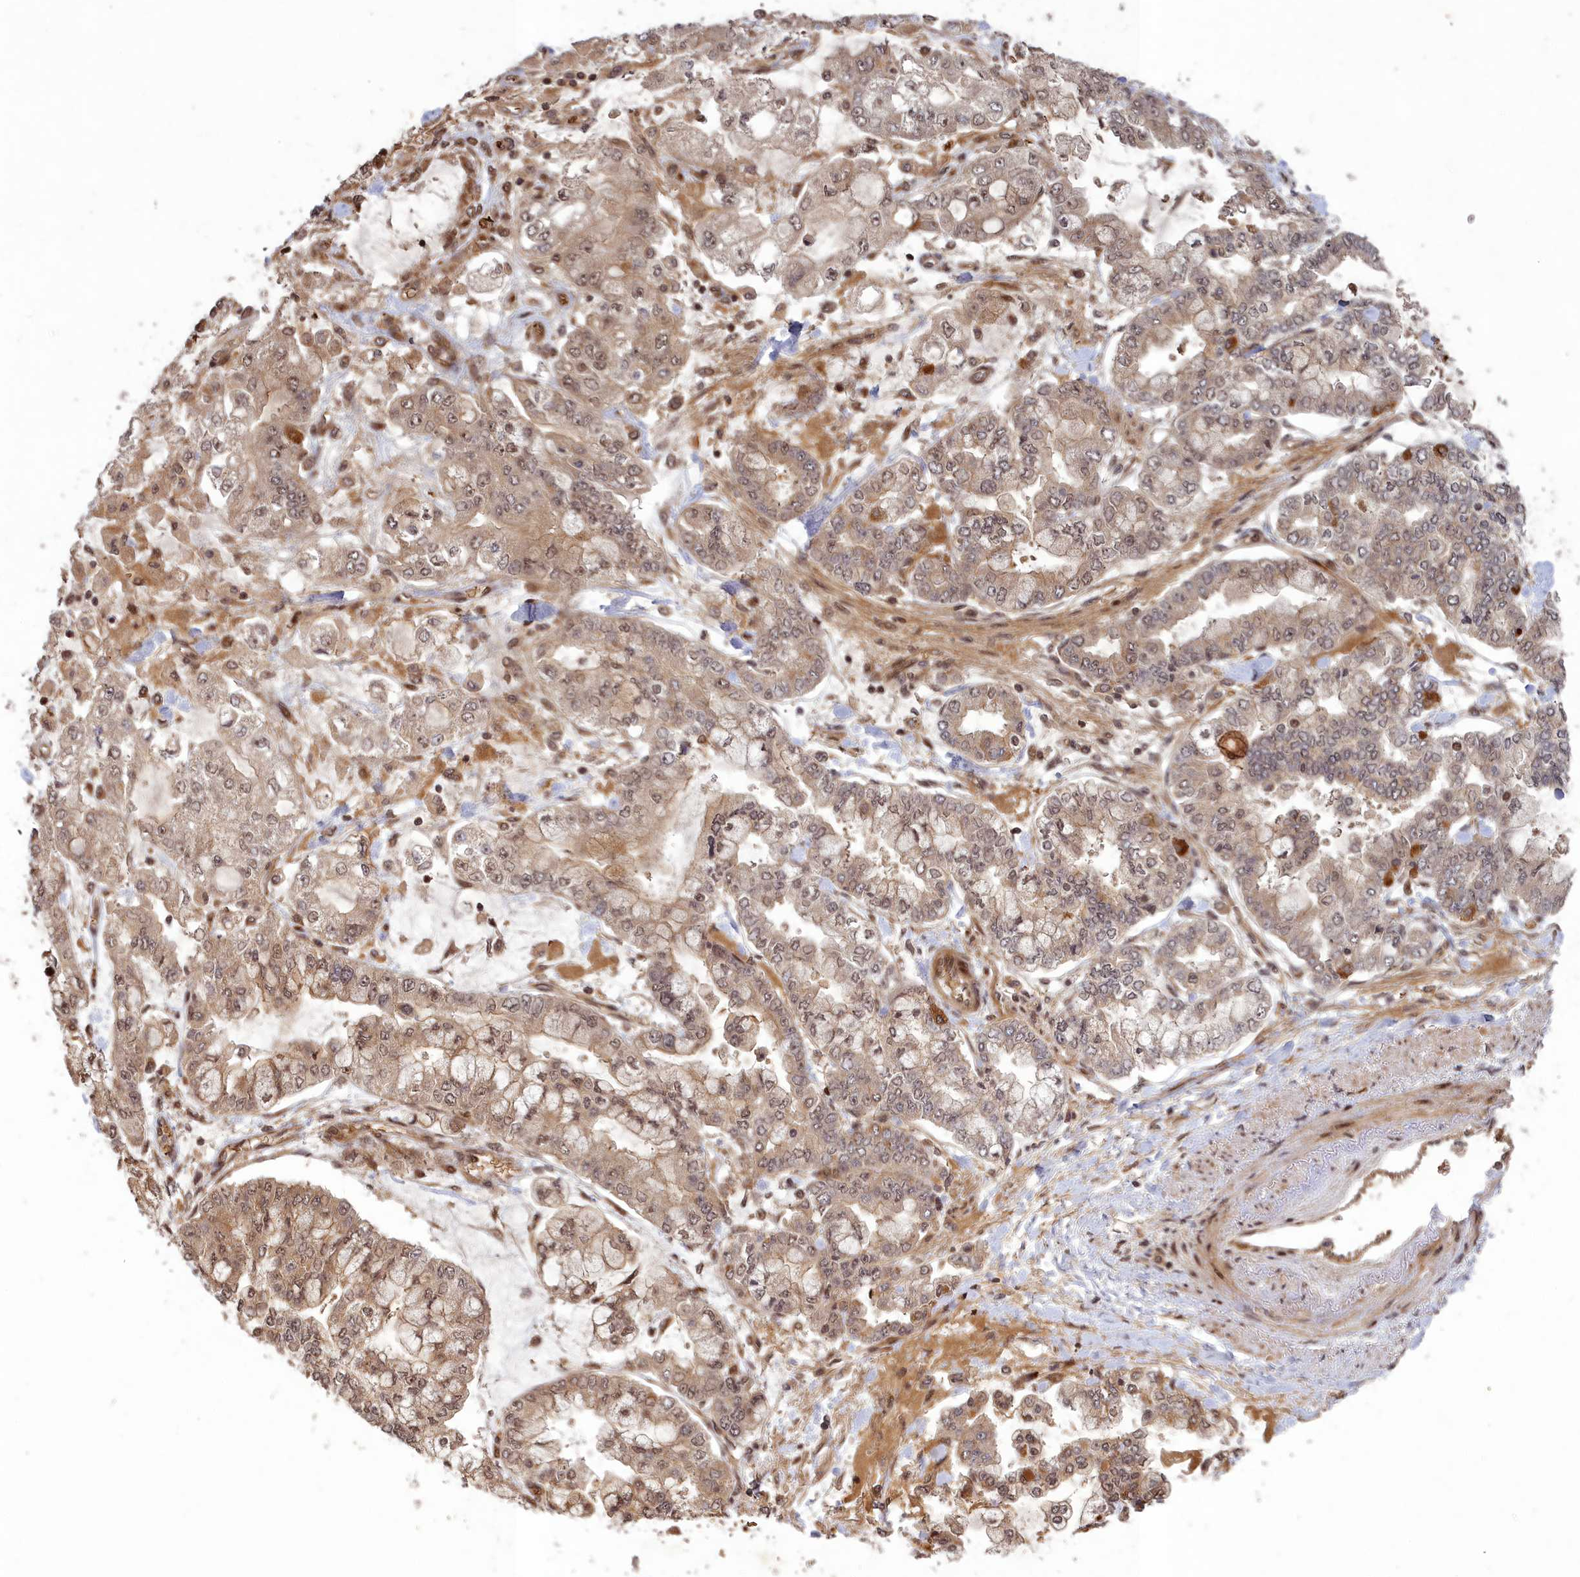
{"staining": {"intensity": "weak", "quantity": ">75%", "location": "cytoplasmic/membranous,nuclear"}, "tissue": "stomach cancer", "cell_type": "Tumor cells", "image_type": "cancer", "snomed": [{"axis": "morphology", "description": "Normal tissue, NOS"}, {"axis": "morphology", "description": "Adenocarcinoma, NOS"}, {"axis": "topography", "description": "Stomach, upper"}, {"axis": "topography", "description": "Stomach"}], "caption": "IHC micrograph of neoplastic tissue: human stomach adenocarcinoma stained using immunohistochemistry shows low levels of weak protein expression localized specifically in the cytoplasmic/membranous and nuclear of tumor cells, appearing as a cytoplasmic/membranous and nuclear brown color.", "gene": "SRMS", "patient": {"sex": "male", "age": 76}}